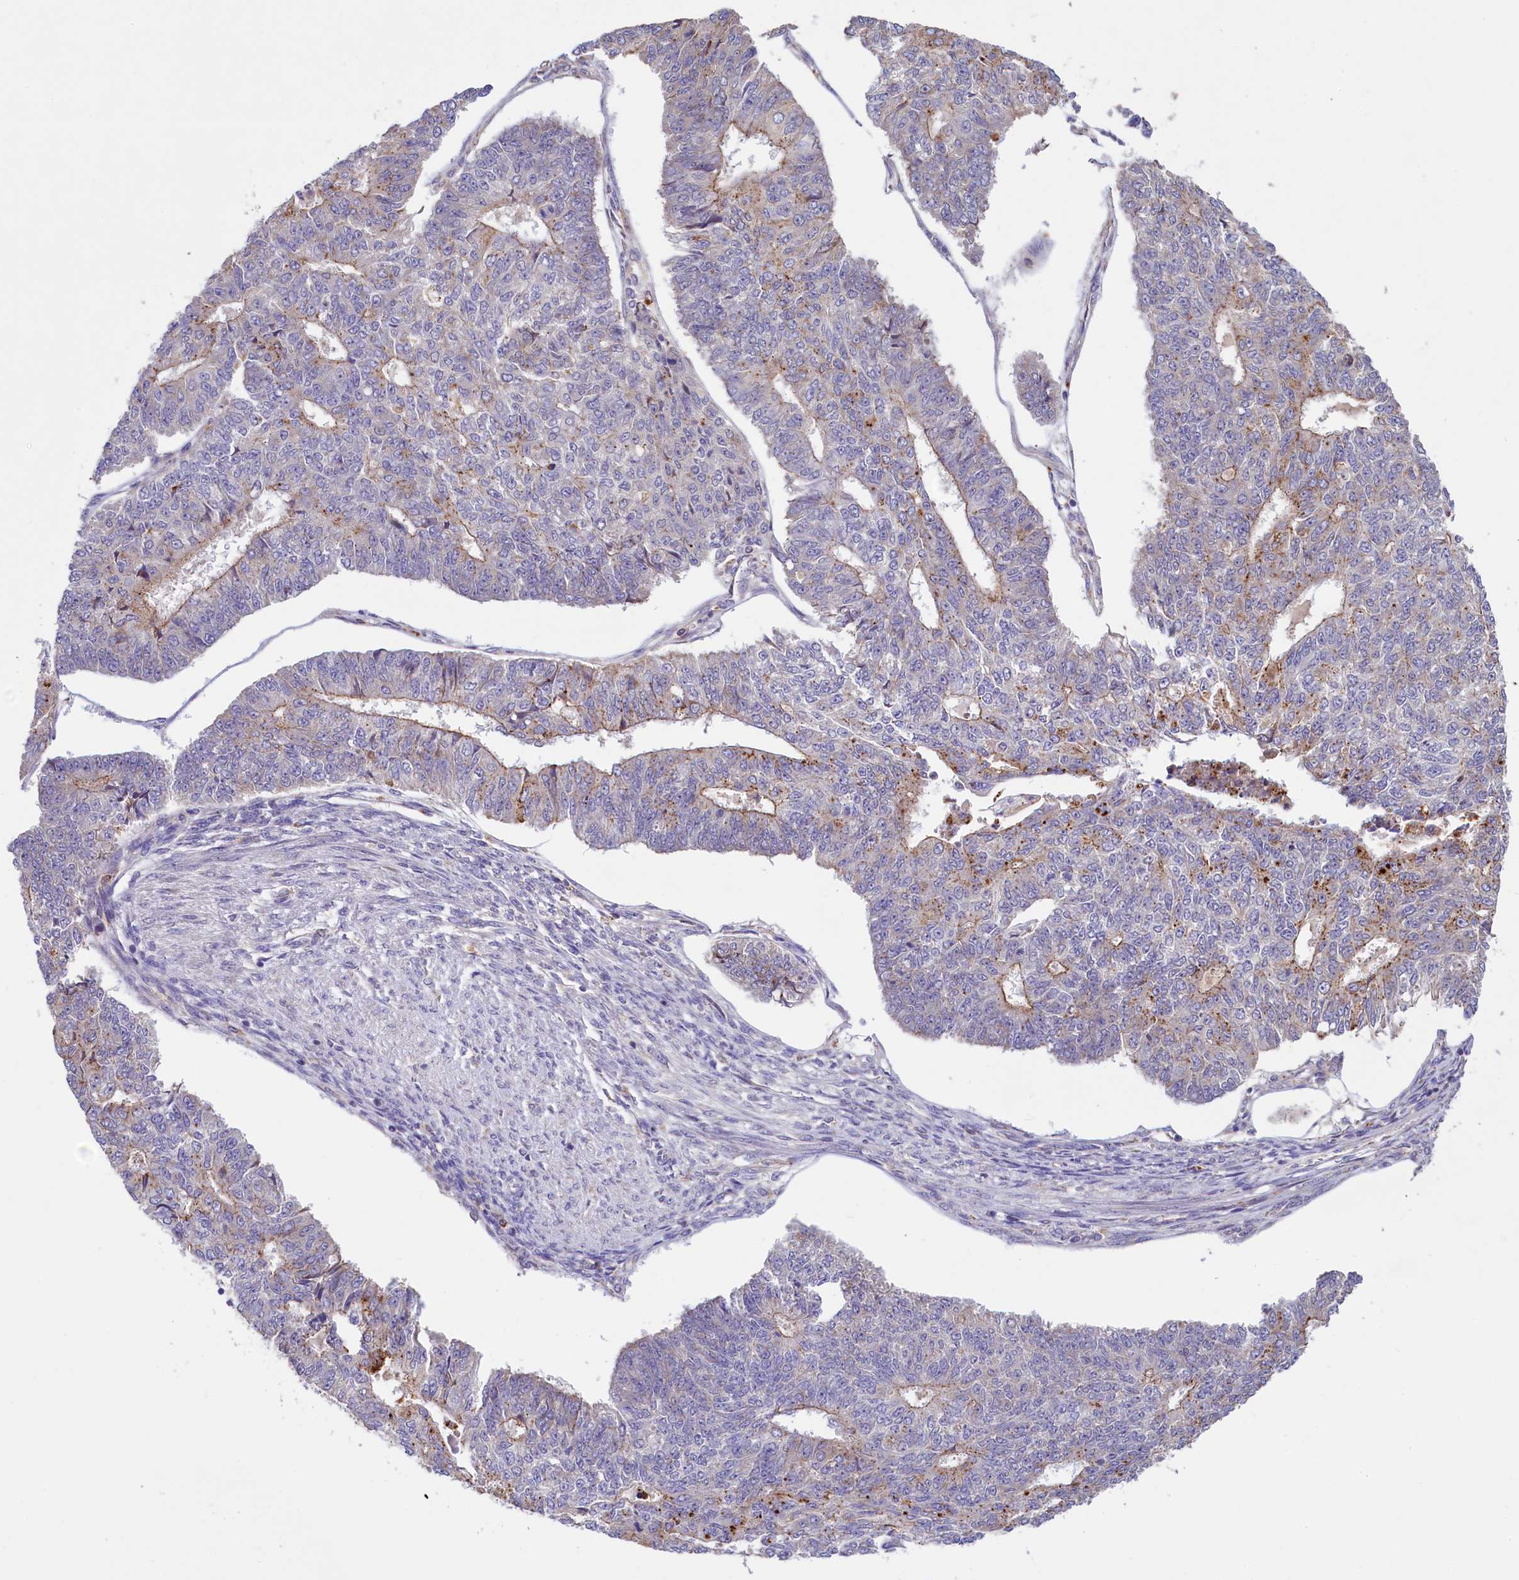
{"staining": {"intensity": "weak", "quantity": "<25%", "location": "cytoplasmic/membranous"}, "tissue": "endometrial cancer", "cell_type": "Tumor cells", "image_type": "cancer", "snomed": [{"axis": "morphology", "description": "Adenocarcinoma, NOS"}, {"axis": "topography", "description": "Endometrium"}], "caption": "High magnification brightfield microscopy of adenocarcinoma (endometrial) stained with DAB (brown) and counterstained with hematoxylin (blue): tumor cells show no significant expression.", "gene": "HPS6", "patient": {"sex": "female", "age": 32}}